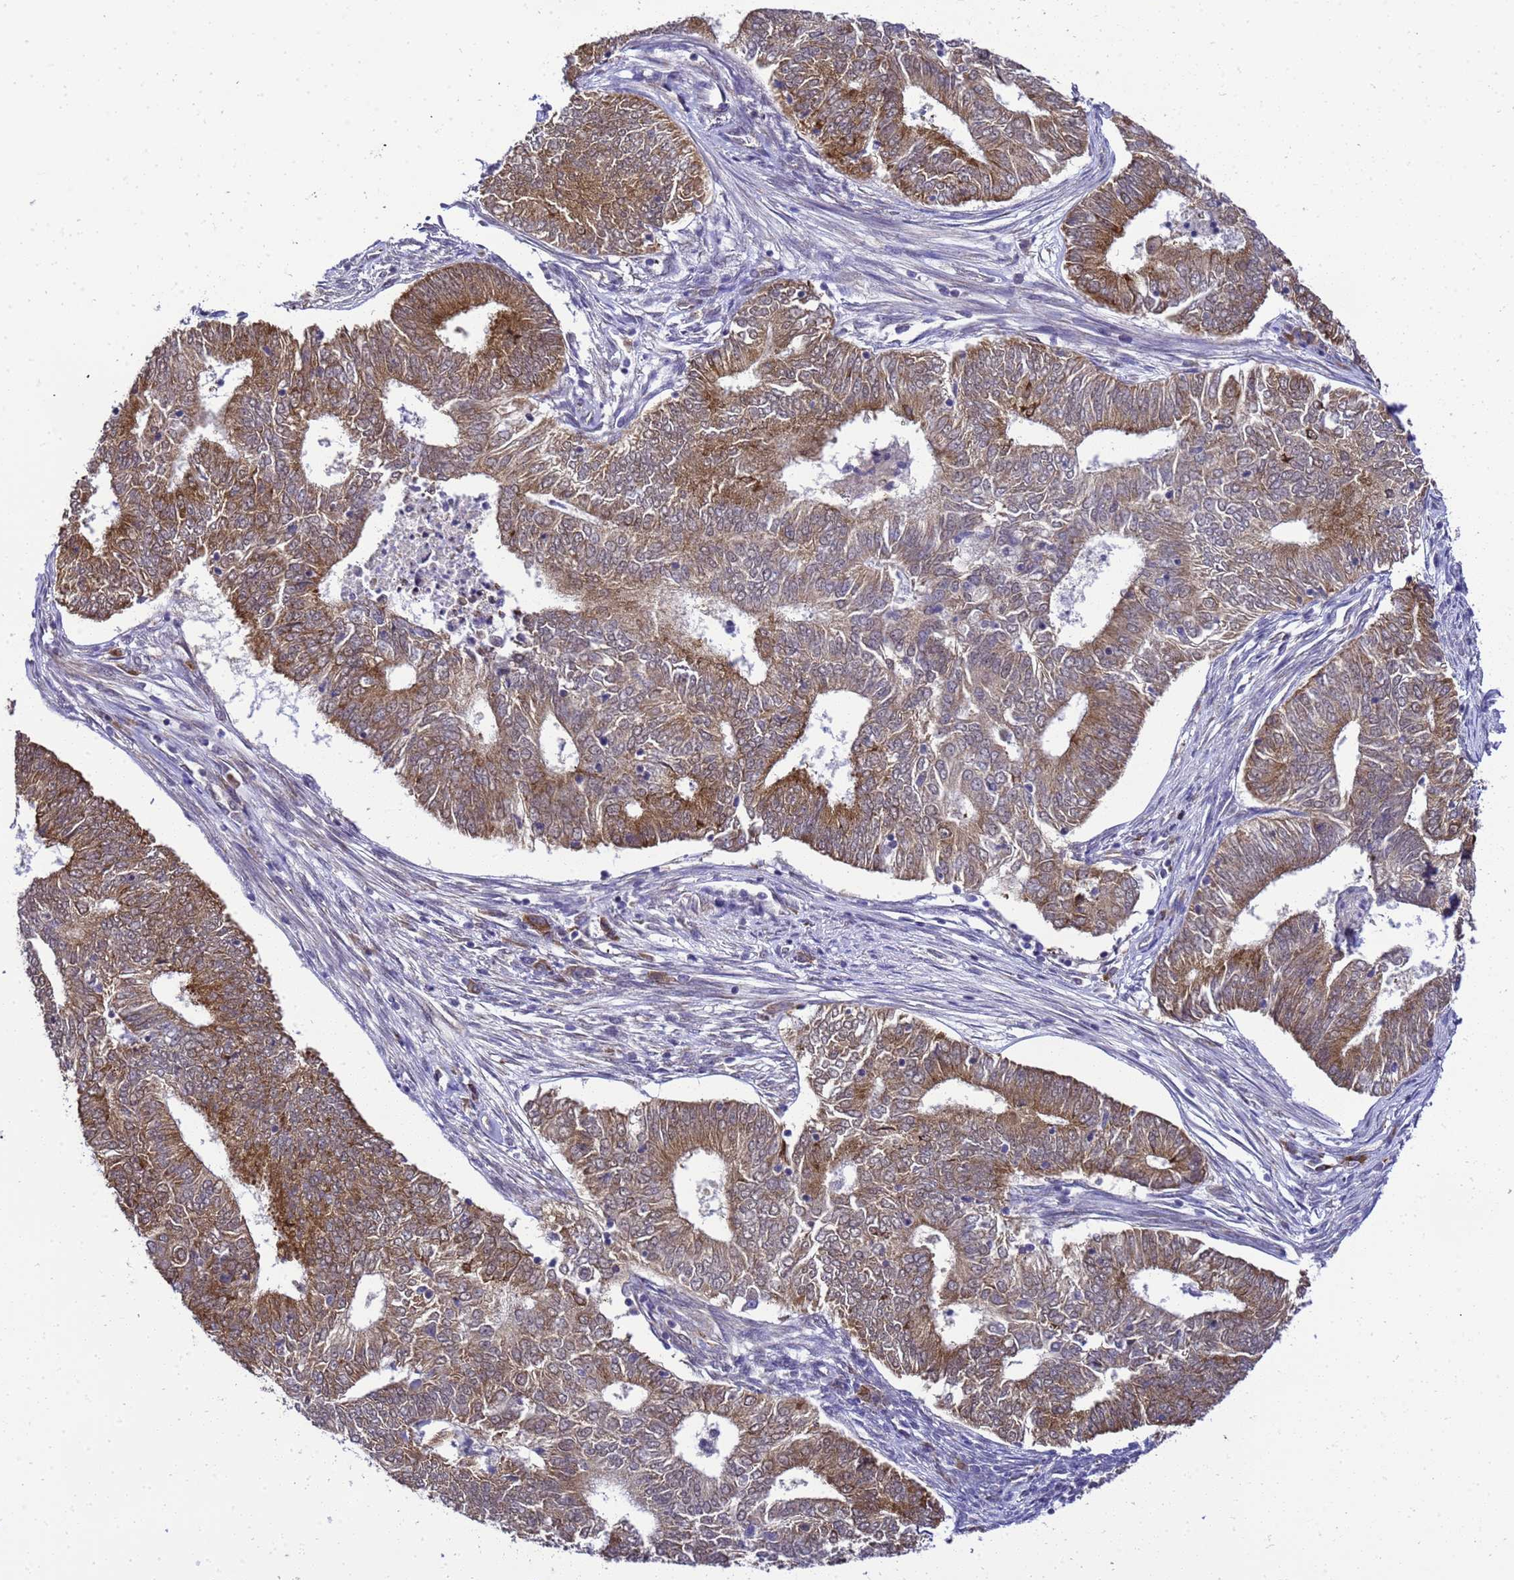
{"staining": {"intensity": "moderate", "quantity": ">75%", "location": "cytoplasmic/membranous"}, "tissue": "endometrial cancer", "cell_type": "Tumor cells", "image_type": "cancer", "snomed": [{"axis": "morphology", "description": "Adenocarcinoma, NOS"}, {"axis": "topography", "description": "Endometrium"}], "caption": "Tumor cells reveal moderate cytoplasmic/membranous expression in about >75% of cells in adenocarcinoma (endometrial).", "gene": "SMN1", "patient": {"sex": "female", "age": 62}}